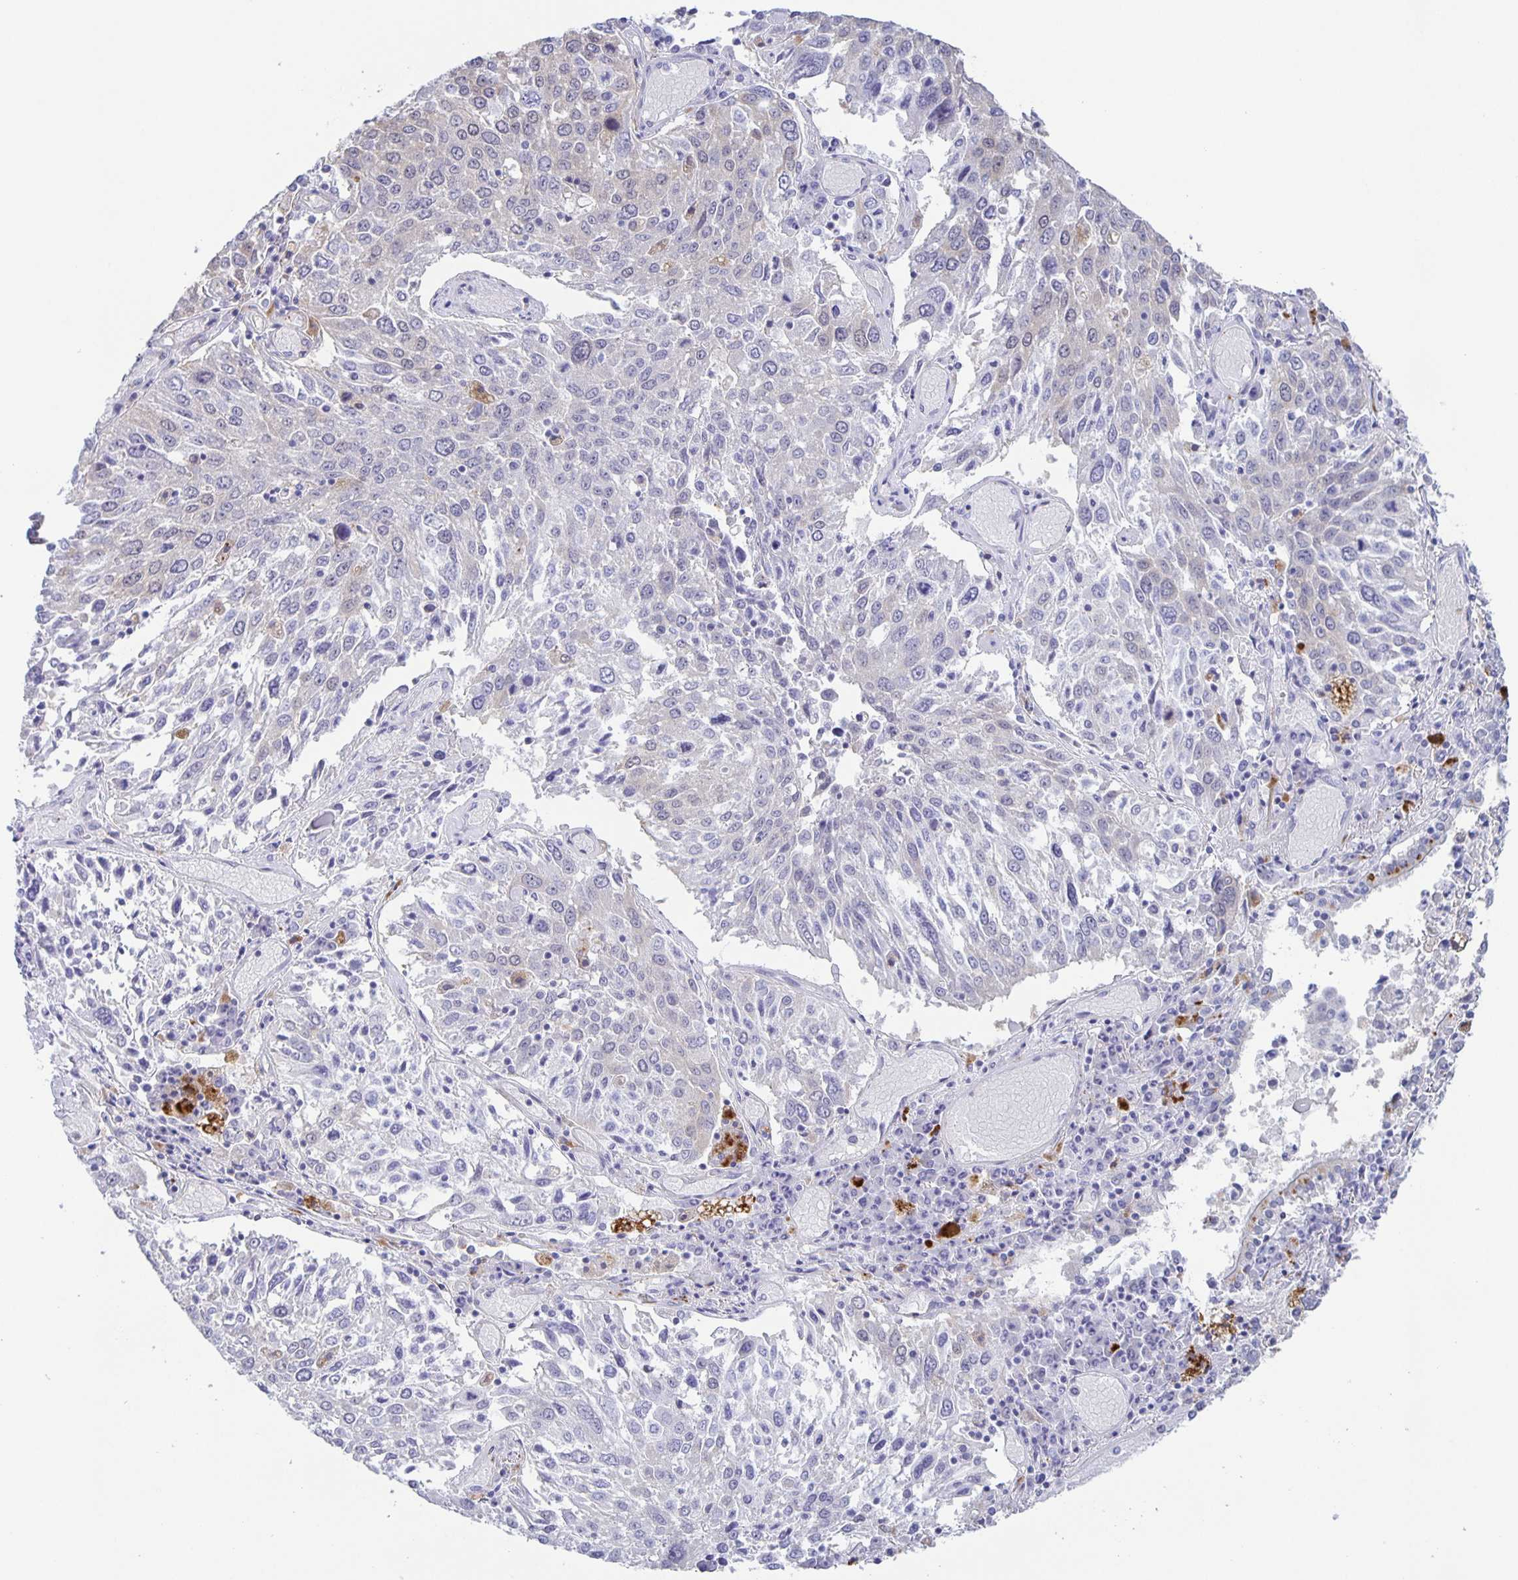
{"staining": {"intensity": "negative", "quantity": "none", "location": "none"}, "tissue": "lung cancer", "cell_type": "Tumor cells", "image_type": "cancer", "snomed": [{"axis": "morphology", "description": "Squamous cell carcinoma, NOS"}, {"axis": "topography", "description": "Lung"}], "caption": "An IHC photomicrograph of lung cancer is shown. There is no staining in tumor cells of lung cancer.", "gene": "LIPA", "patient": {"sex": "male", "age": 65}}